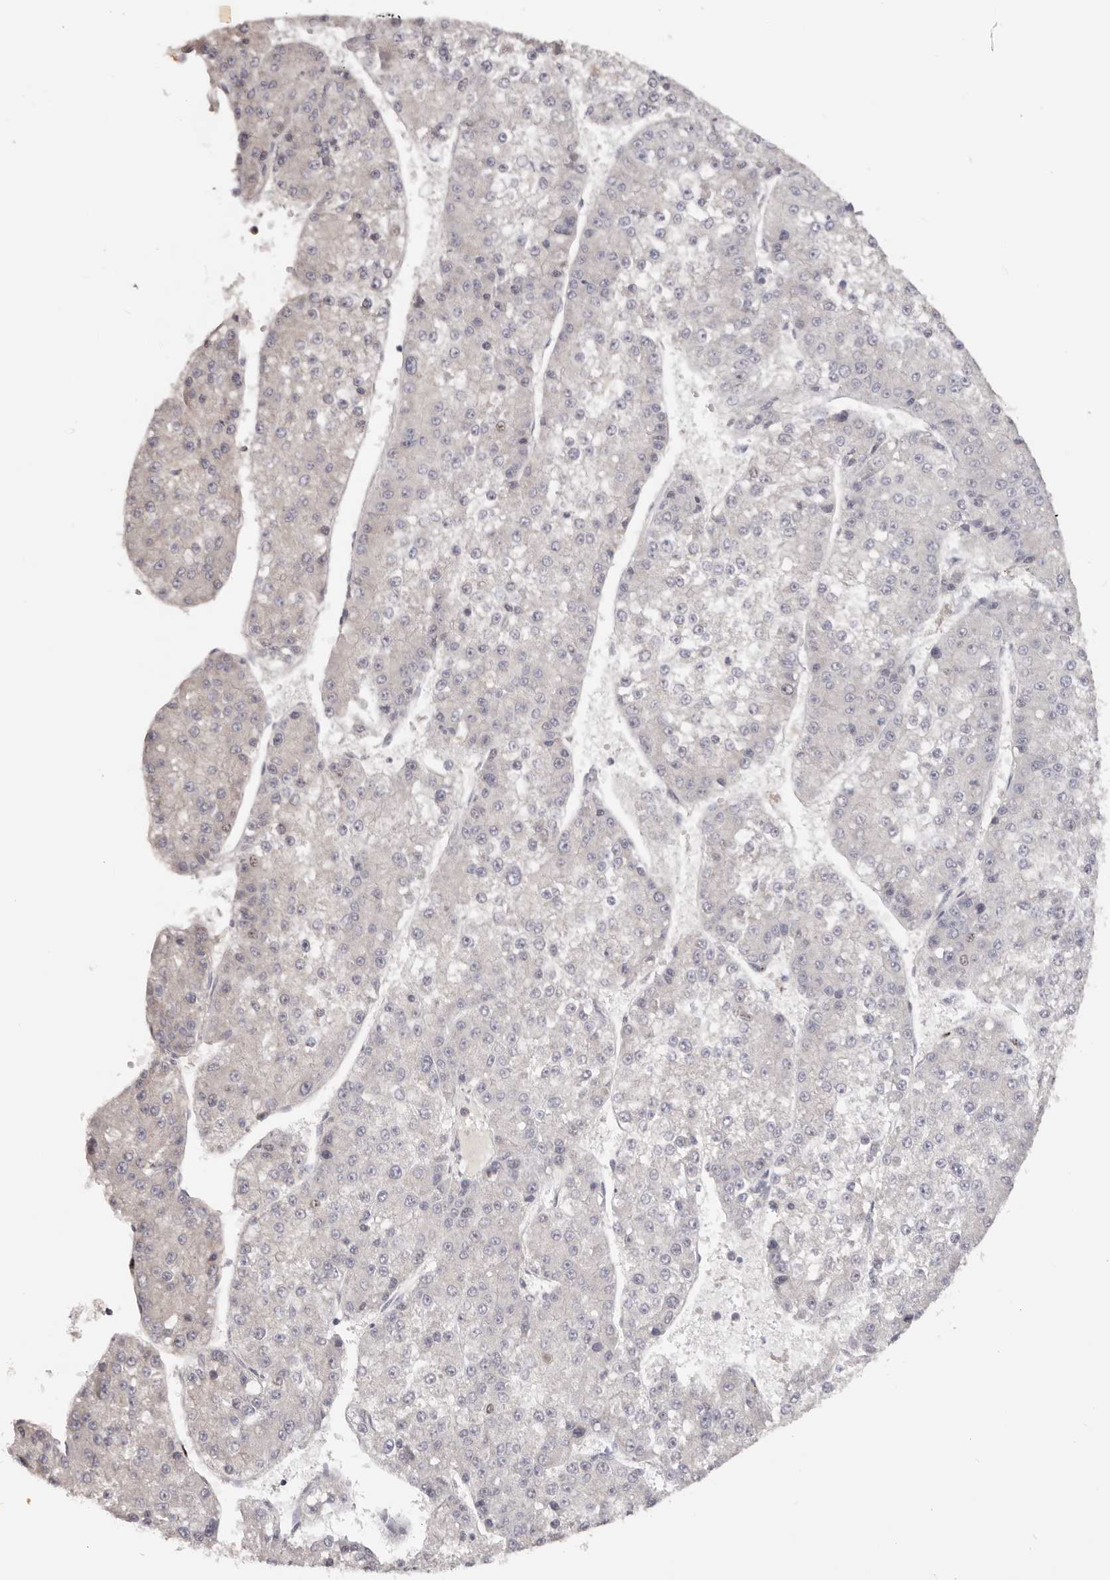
{"staining": {"intensity": "negative", "quantity": "none", "location": "none"}, "tissue": "liver cancer", "cell_type": "Tumor cells", "image_type": "cancer", "snomed": [{"axis": "morphology", "description": "Carcinoma, Hepatocellular, NOS"}, {"axis": "topography", "description": "Liver"}], "caption": "This is an IHC image of liver hepatocellular carcinoma. There is no positivity in tumor cells.", "gene": "CCDC190", "patient": {"sex": "female", "age": 73}}